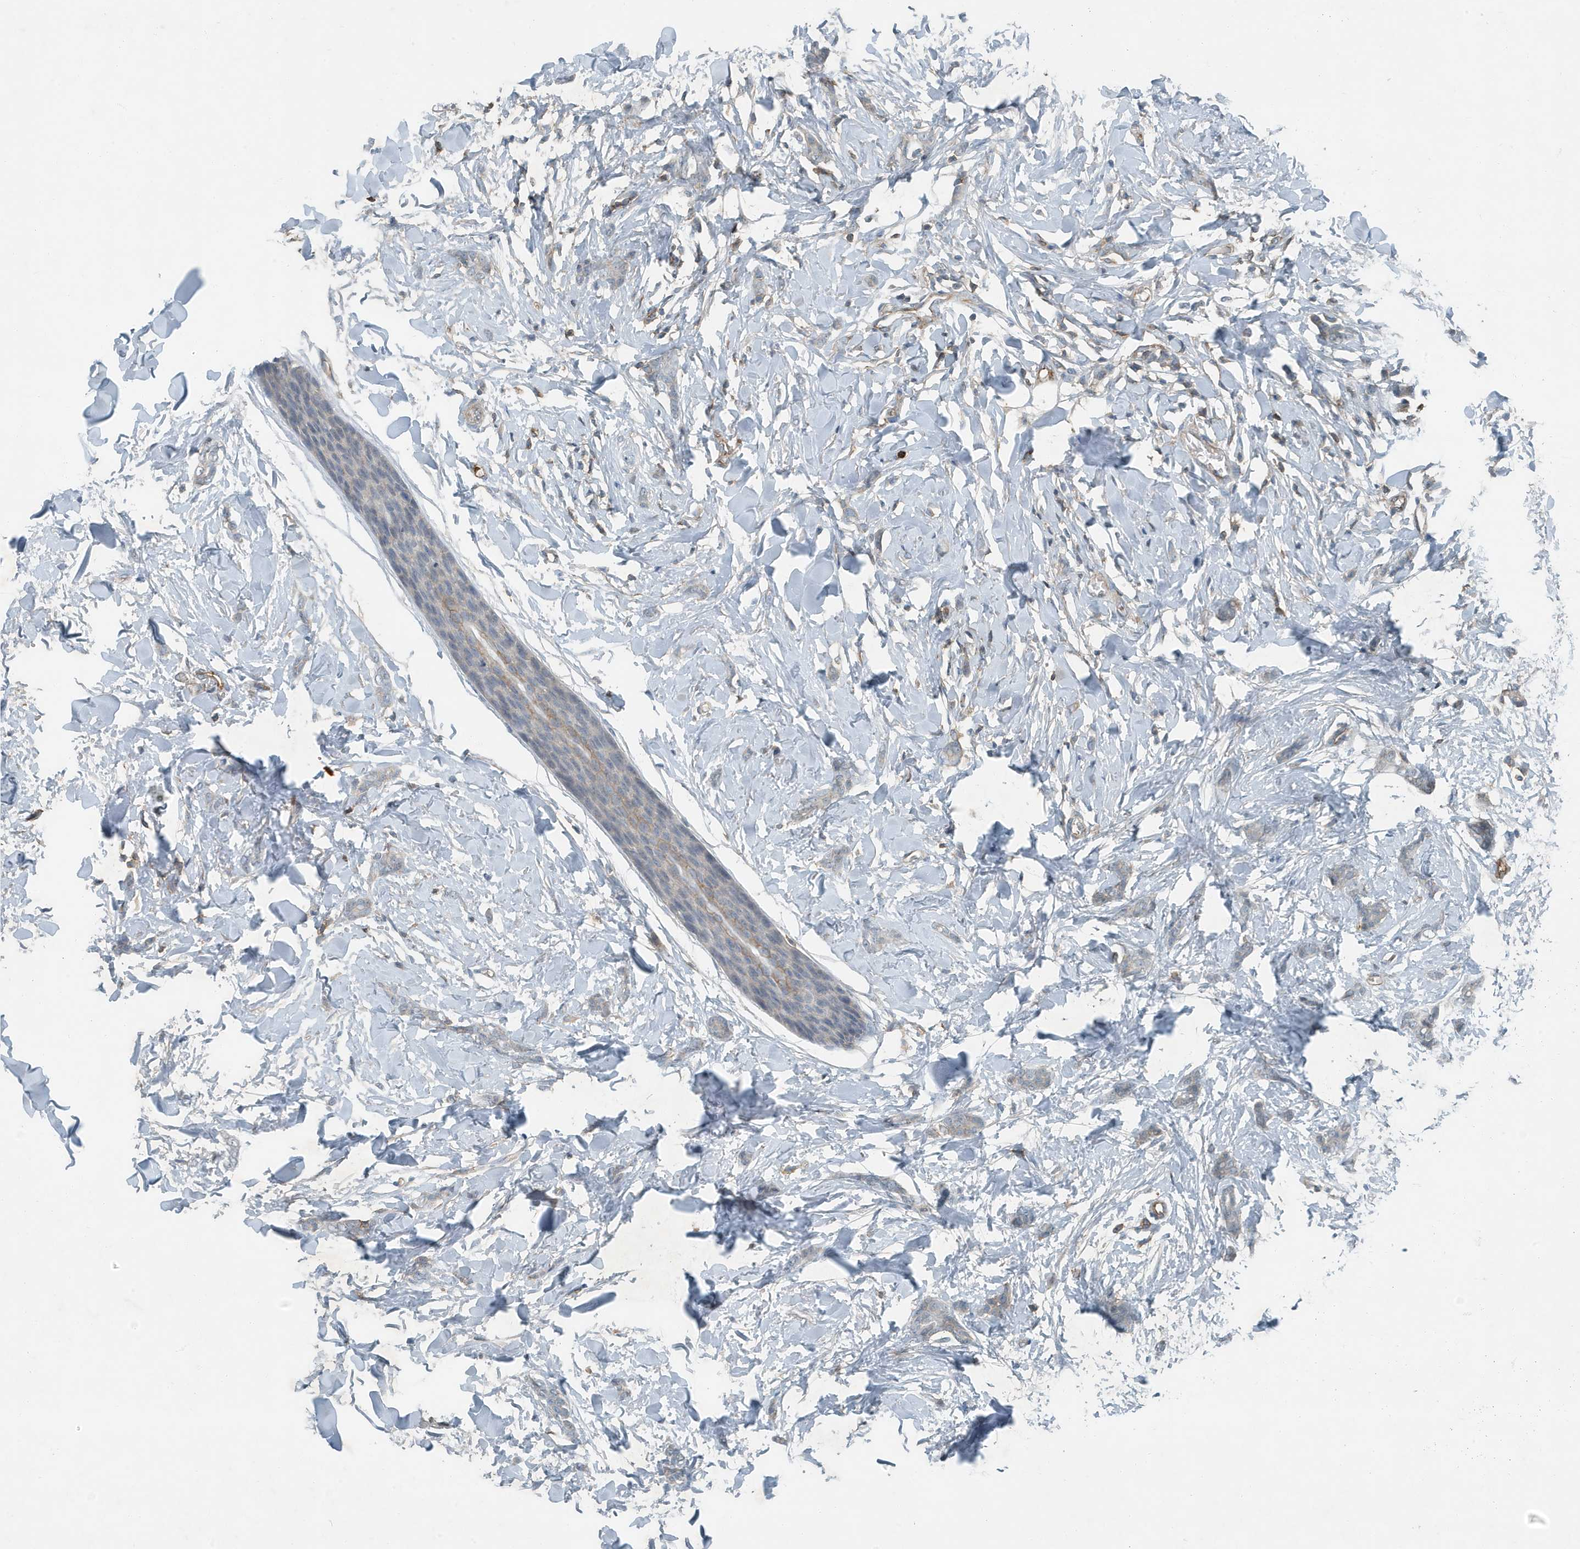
{"staining": {"intensity": "negative", "quantity": "none", "location": "none"}, "tissue": "breast cancer", "cell_type": "Tumor cells", "image_type": "cancer", "snomed": [{"axis": "morphology", "description": "Lobular carcinoma"}, {"axis": "topography", "description": "Skin"}, {"axis": "topography", "description": "Breast"}], "caption": "The image shows no significant positivity in tumor cells of breast lobular carcinoma. Brightfield microscopy of immunohistochemistry stained with DAB (3,3'-diaminobenzidine) (brown) and hematoxylin (blue), captured at high magnification.", "gene": "DAPP1", "patient": {"sex": "female", "age": 46}}